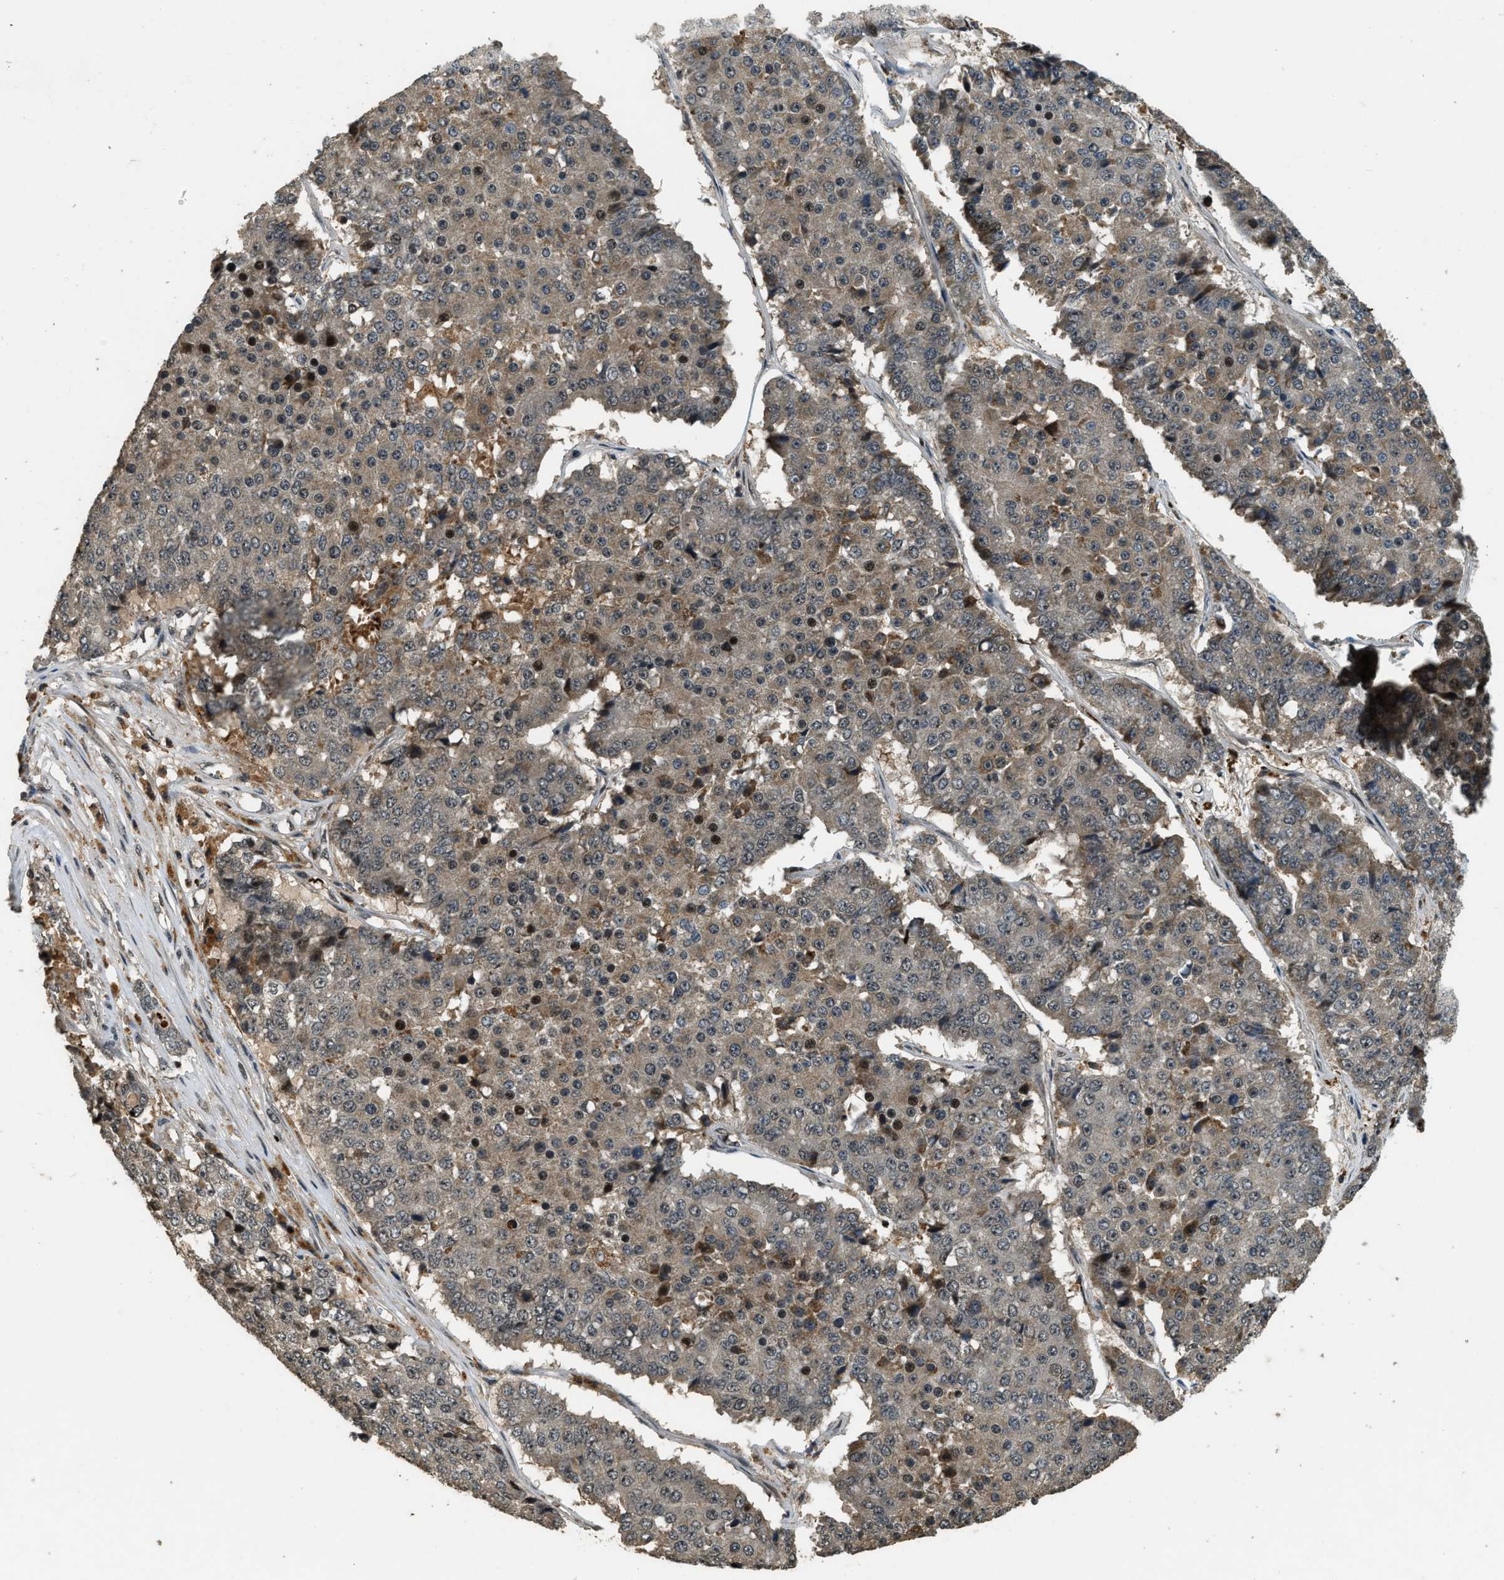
{"staining": {"intensity": "moderate", "quantity": "25%-75%", "location": "cytoplasmic/membranous,nuclear"}, "tissue": "pancreatic cancer", "cell_type": "Tumor cells", "image_type": "cancer", "snomed": [{"axis": "morphology", "description": "Adenocarcinoma, NOS"}, {"axis": "topography", "description": "Pancreas"}], "caption": "High-power microscopy captured an IHC histopathology image of pancreatic cancer, revealing moderate cytoplasmic/membranous and nuclear expression in approximately 25%-75% of tumor cells.", "gene": "RNF141", "patient": {"sex": "male", "age": 50}}